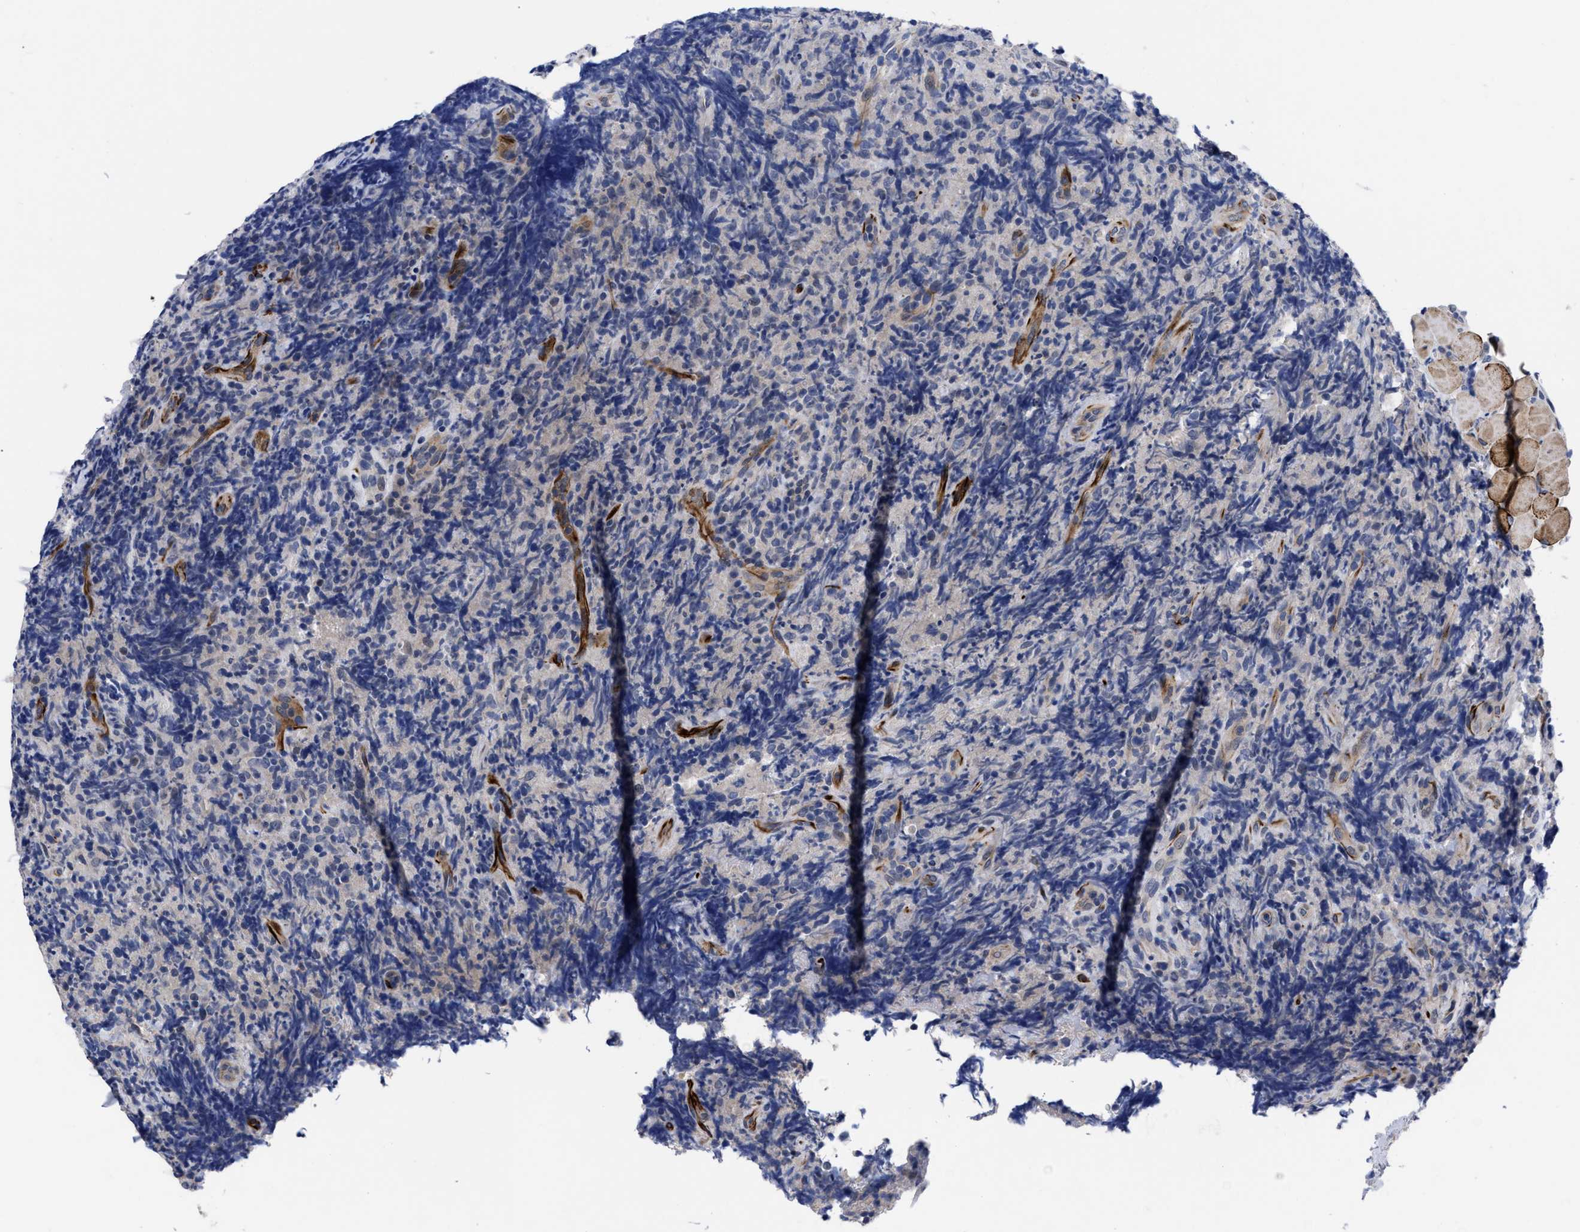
{"staining": {"intensity": "negative", "quantity": "none", "location": "none"}, "tissue": "lymphoma", "cell_type": "Tumor cells", "image_type": "cancer", "snomed": [{"axis": "morphology", "description": "Malignant lymphoma, non-Hodgkin's type, High grade"}, {"axis": "topography", "description": "Tonsil"}], "caption": "Immunohistochemistry micrograph of neoplastic tissue: high-grade malignant lymphoma, non-Hodgkin's type stained with DAB exhibits no significant protein expression in tumor cells. (DAB (3,3'-diaminobenzidine) immunohistochemistry, high magnification).", "gene": "CCN5", "patient": {"sex": "female", "age": 36}}